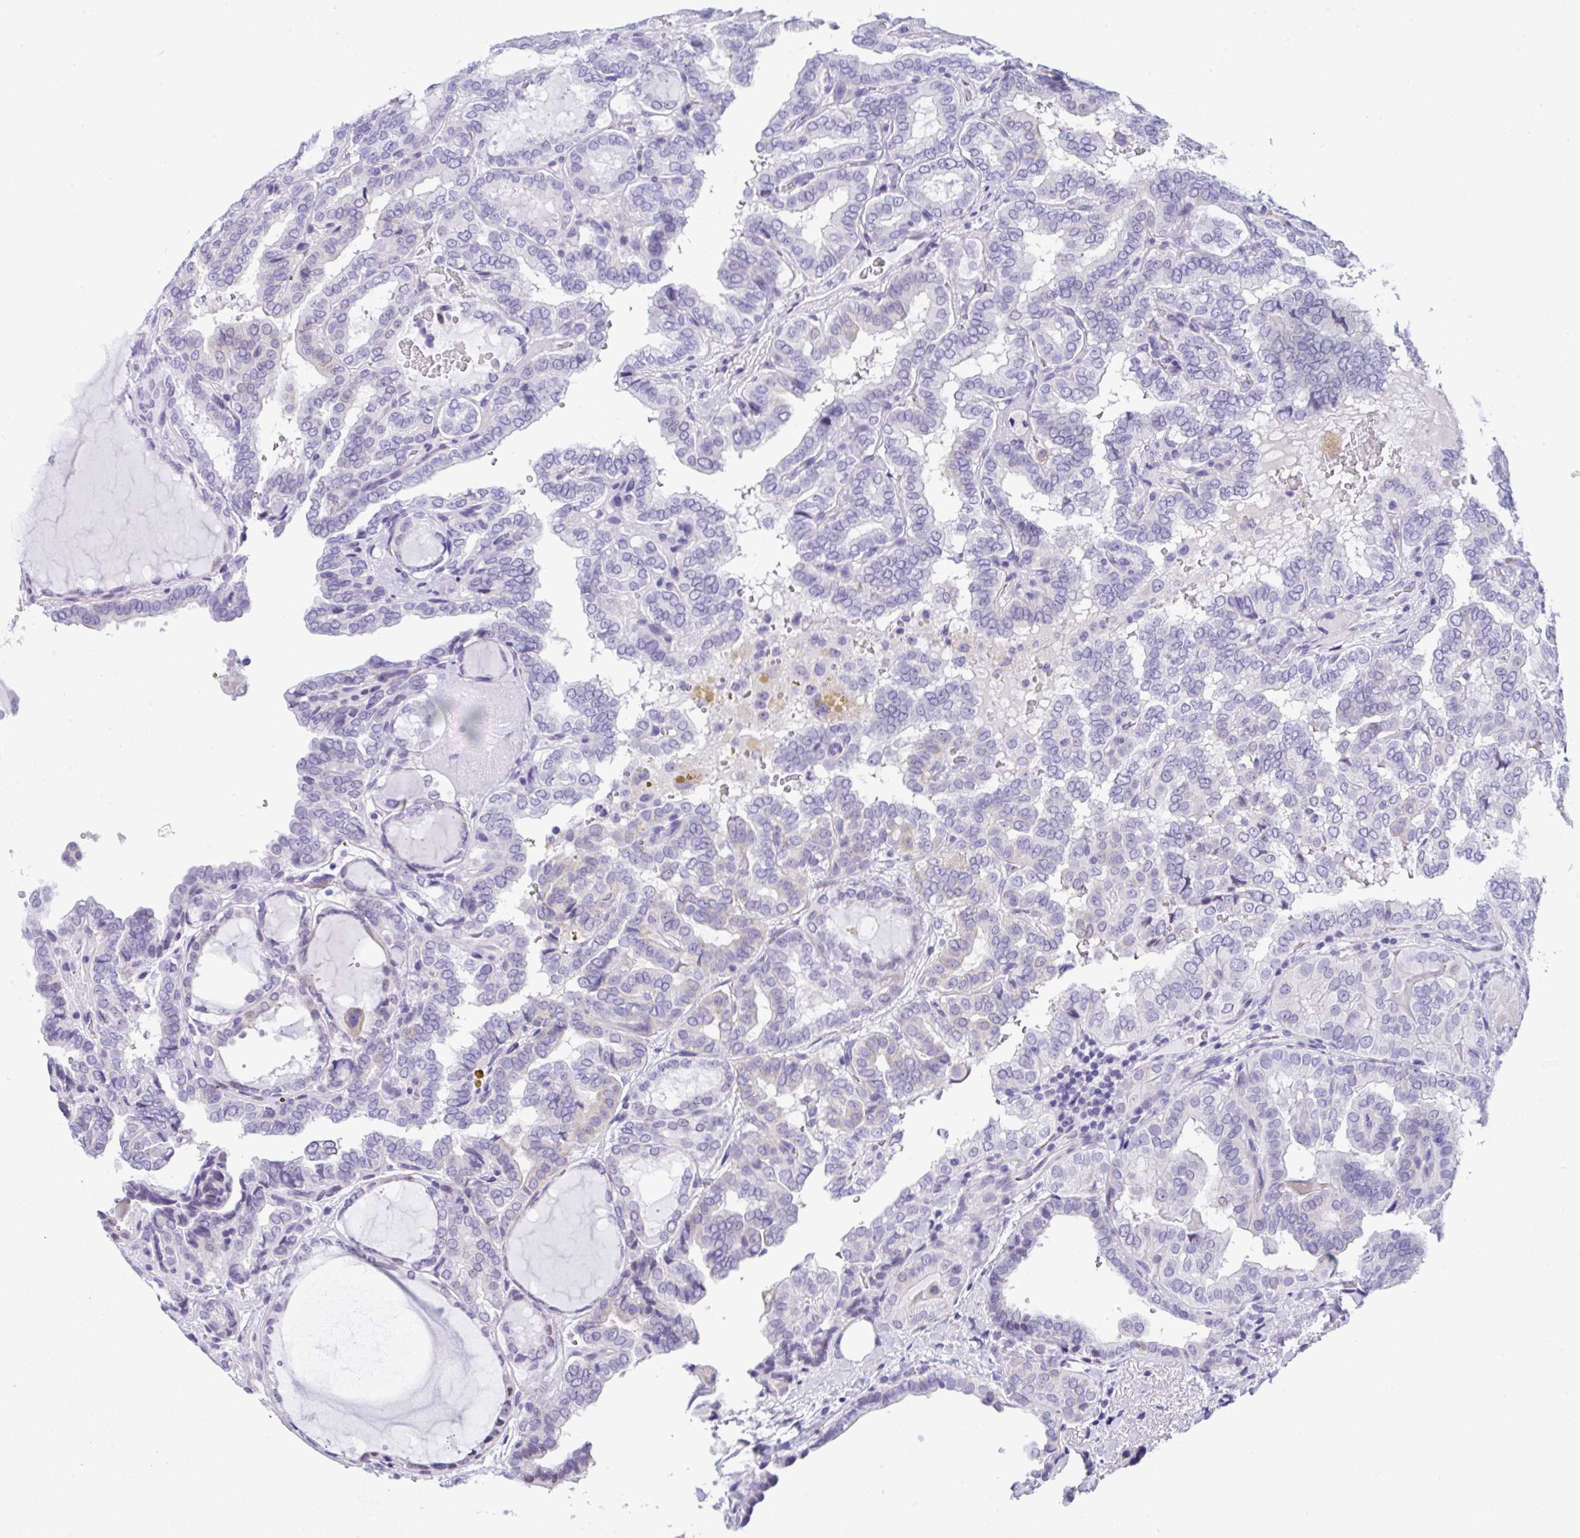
{"staining": {"intensity": "negative", "quantity": "none", "location": "none"}, "tissue": "thyroid cancer", "cell_type": "Tumor cells", "image_type": "cancer", "snomed": [{"axis": "morphology", "description": "Papillary adenocarcinoma, NOS"}, {"axis": "topography", "description": "Thyroid gland"}], "caption": "Immunohistochemical staining of human thyroid cancer reveals no significant staining in tumor cells.", "gene": "YBX2", "patient": {"sex": "female", "age": 46}}